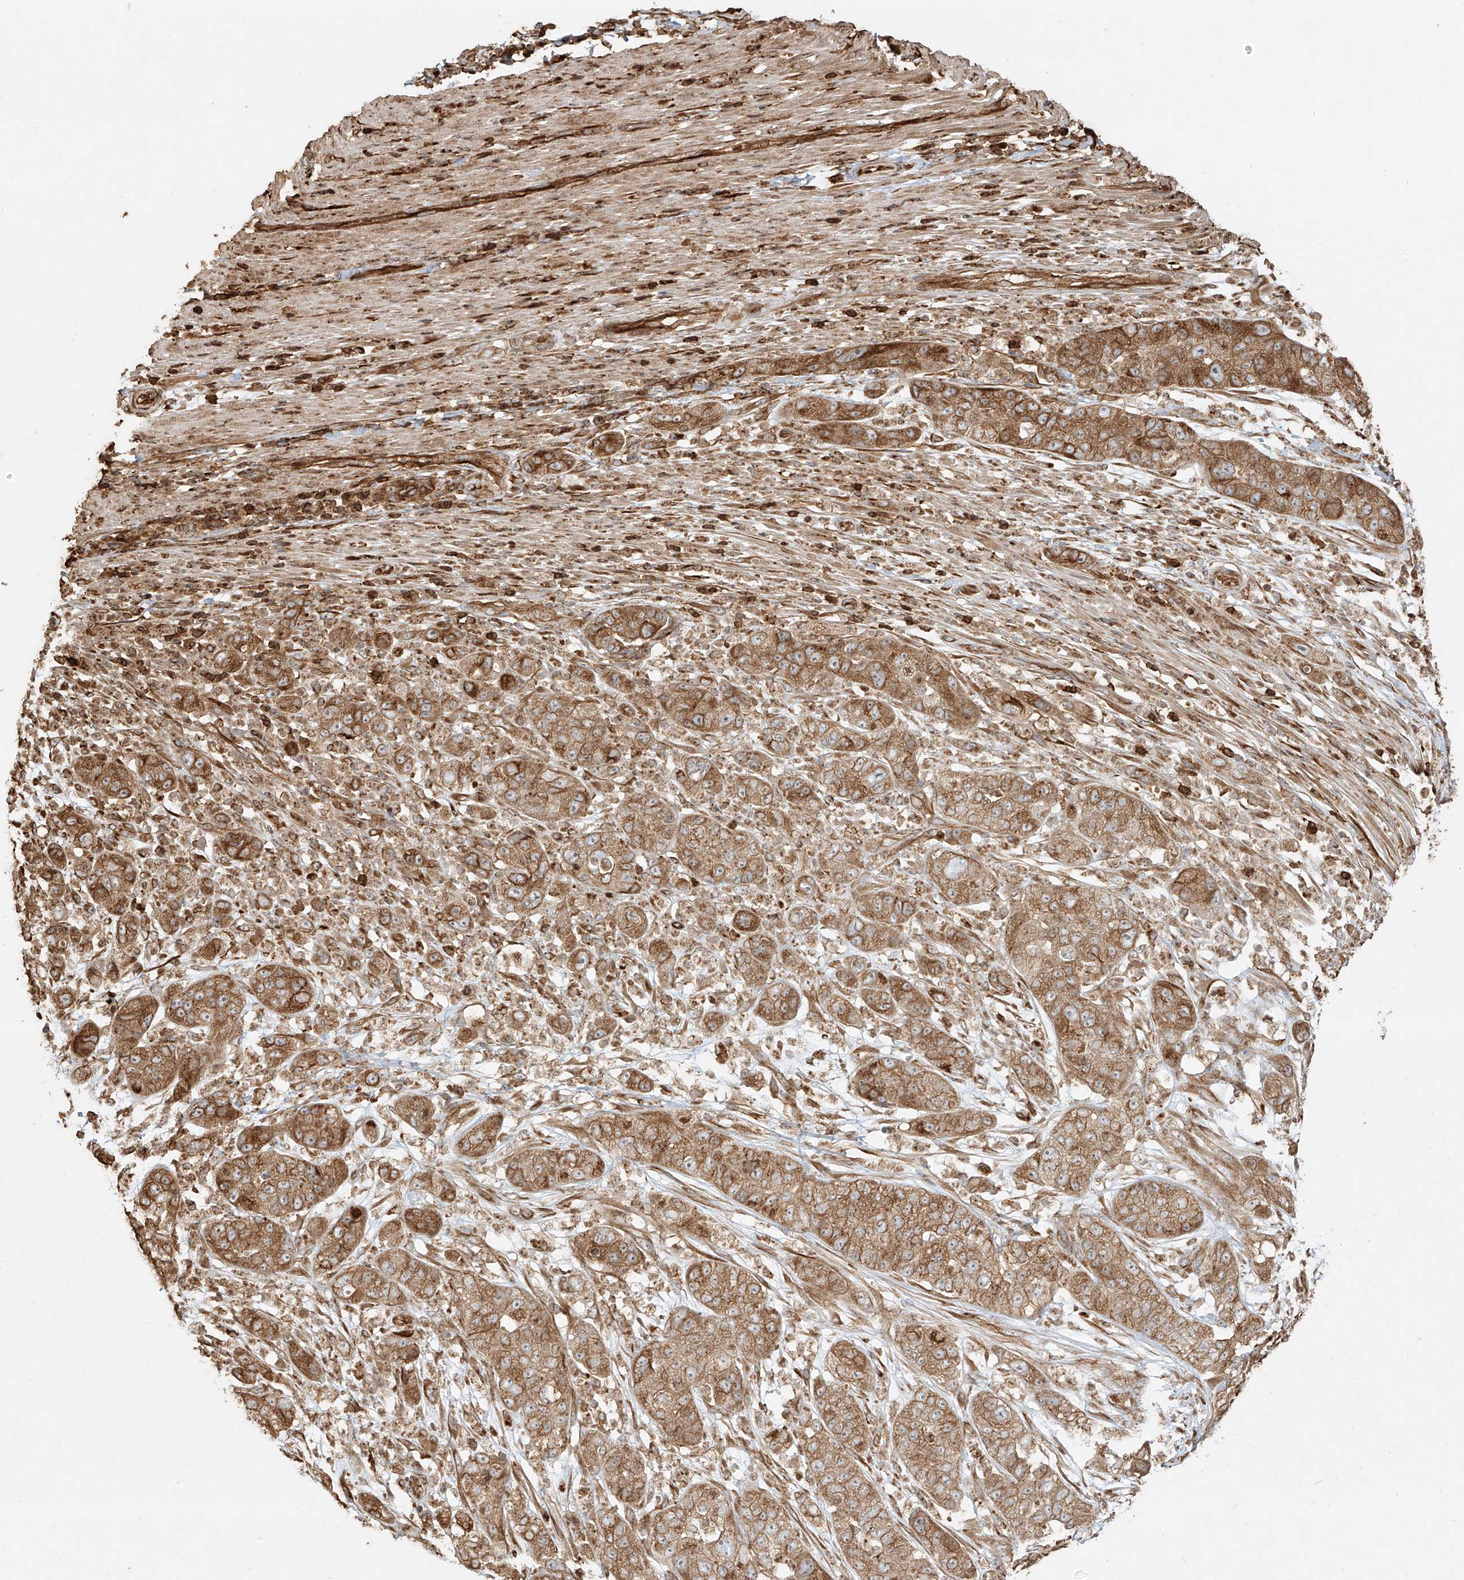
{"staining": {"intensity": "moderate", "quantity": ">75%", "location": "cytoplasmic/membranous"}, "tissue": "pancreatic cancer", "cell_type": "Tumor cells", "image_type": "cancer", "snomed": [{"axis": "morphology", "description": "Adenocarcinoma, NOS"}, {"axis": "topography", "description": "Pancreas"}], "caption": "DAB immunohistochemical staining of adenocarcinoma (pancreatic) exhibits moderate cytoplasmic/membranous protein expression in about >75% of tumor cells. The protein of interest is shown in brown color, while the nuclei are stained blue.", "gene": "EFNB1", "patient": {"sex": "female", "age": 78}}